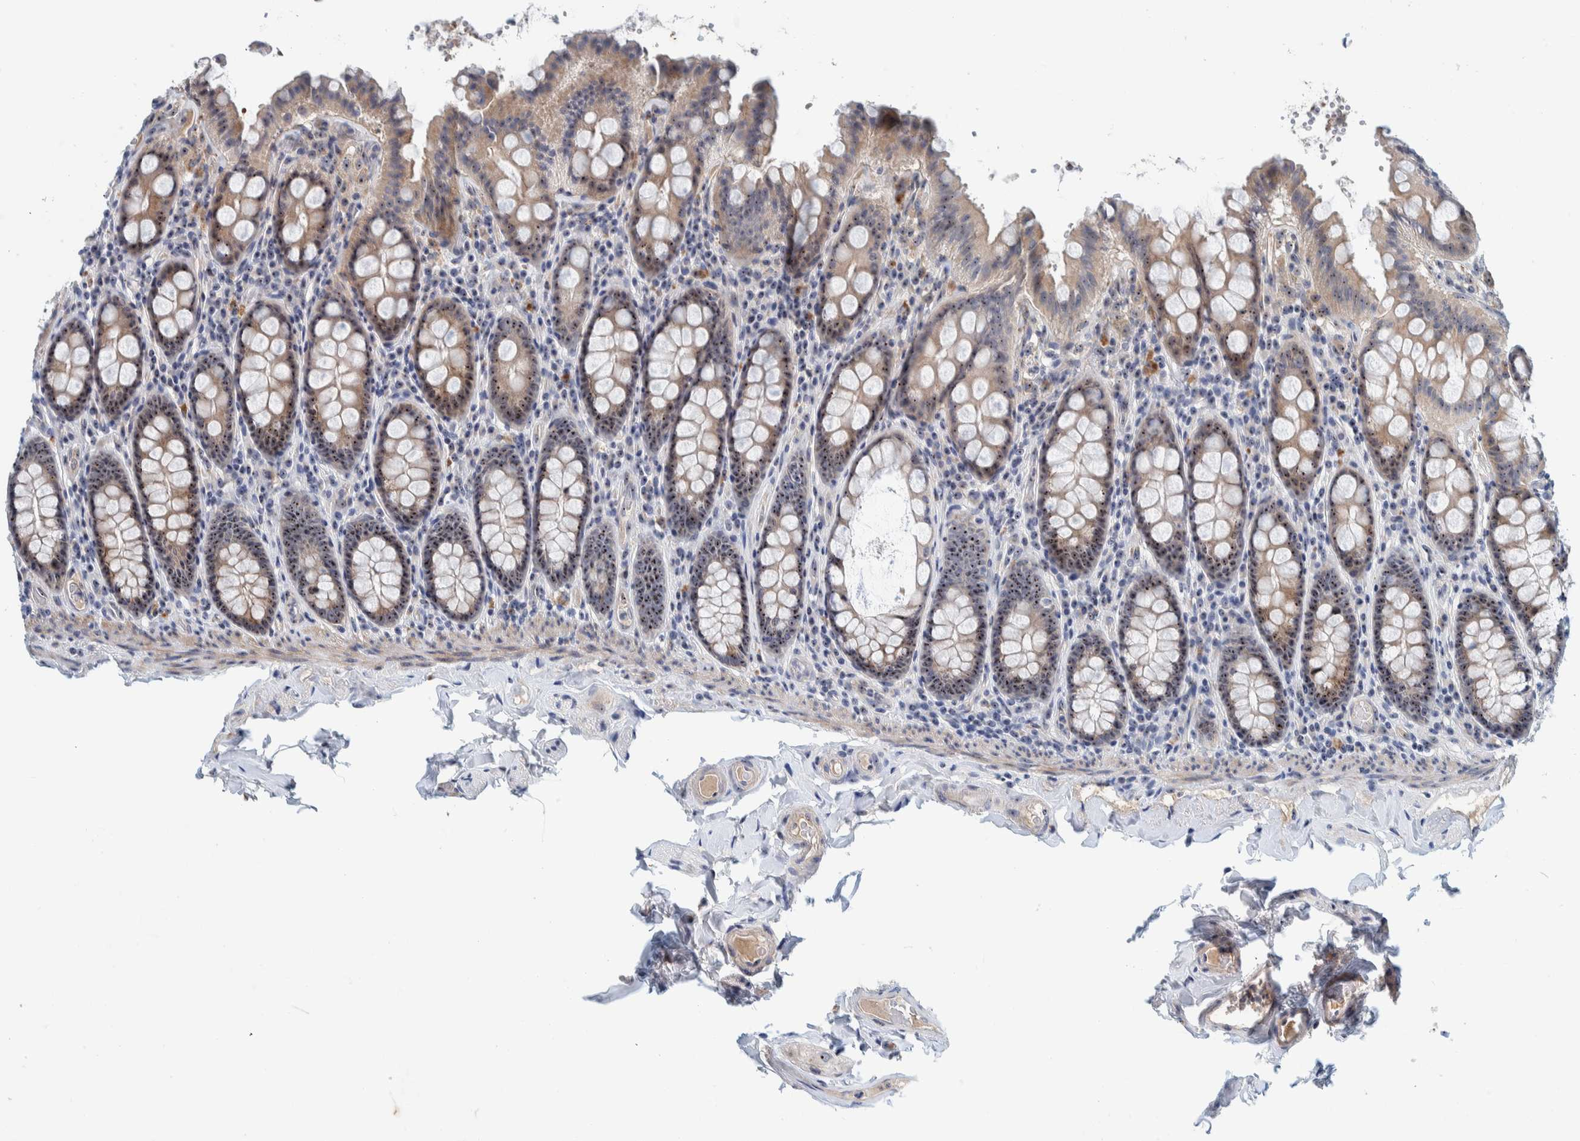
{"staining": {"intensity": "moderate", "quantity": ">75%", "location": "nuclear"}, "tissue": "colon", "cell_type": "Endothelial cells", "image_type": "normal", "snomed": [{"axis": "morphology", "description": "Normal tissue, NOS"}, {"axis": "topography", "description": "Colon"}, {"axis": "topography", "description": "Peripheral nerve tissue"}], "caption": "A medium amount of moderate nuclear positivity is seen in approximately >75% of endothelial cells in benign colon. (brown staining indicates protein expression, while blue staining denotes nuclei).", "gene": "NOL11", "patient": {"sex": "female", "age": 61}}